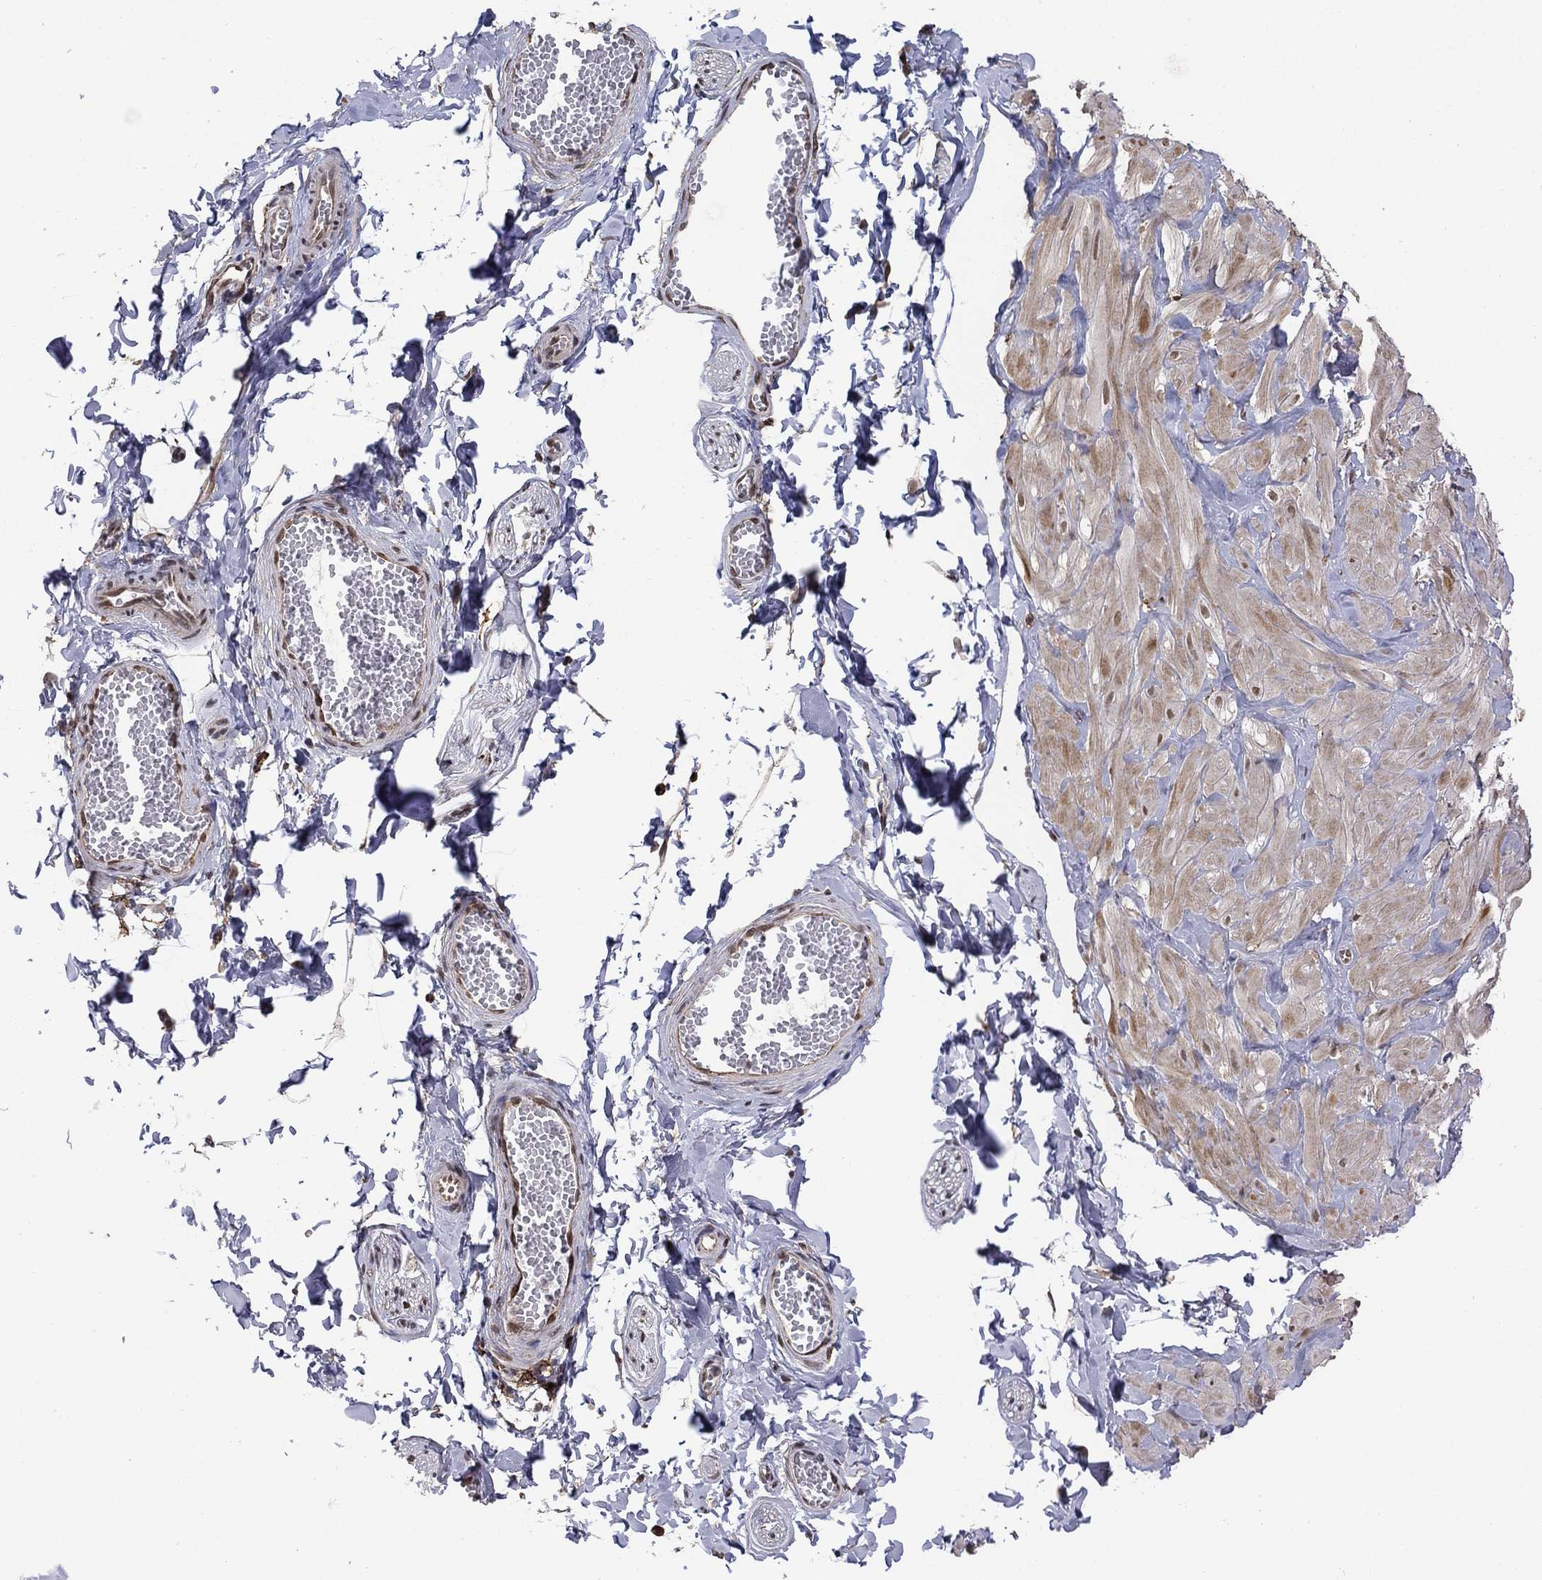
{"staining": {"intensity": "negative", "quantity": "none", "location": "none"}, "tissue": "adipose tissue", "cell_type": "Adipocytes", "image_type": "normal", "snomed": [{"axis": "morphology", "description": "Normal tissue, NOS"}, {"axis": "topography", "description": "Smooth muscle"}, {"axis": "topography", "description": "Peripheral nerve tissue"}], "caption": "IHC histopathology image of unremarkable human adipose tissue stained for a protein (brown), which shows no expression in adipocytes.", "gene": "GRIA3", "patient": {"sex": "male", "age": 22}}